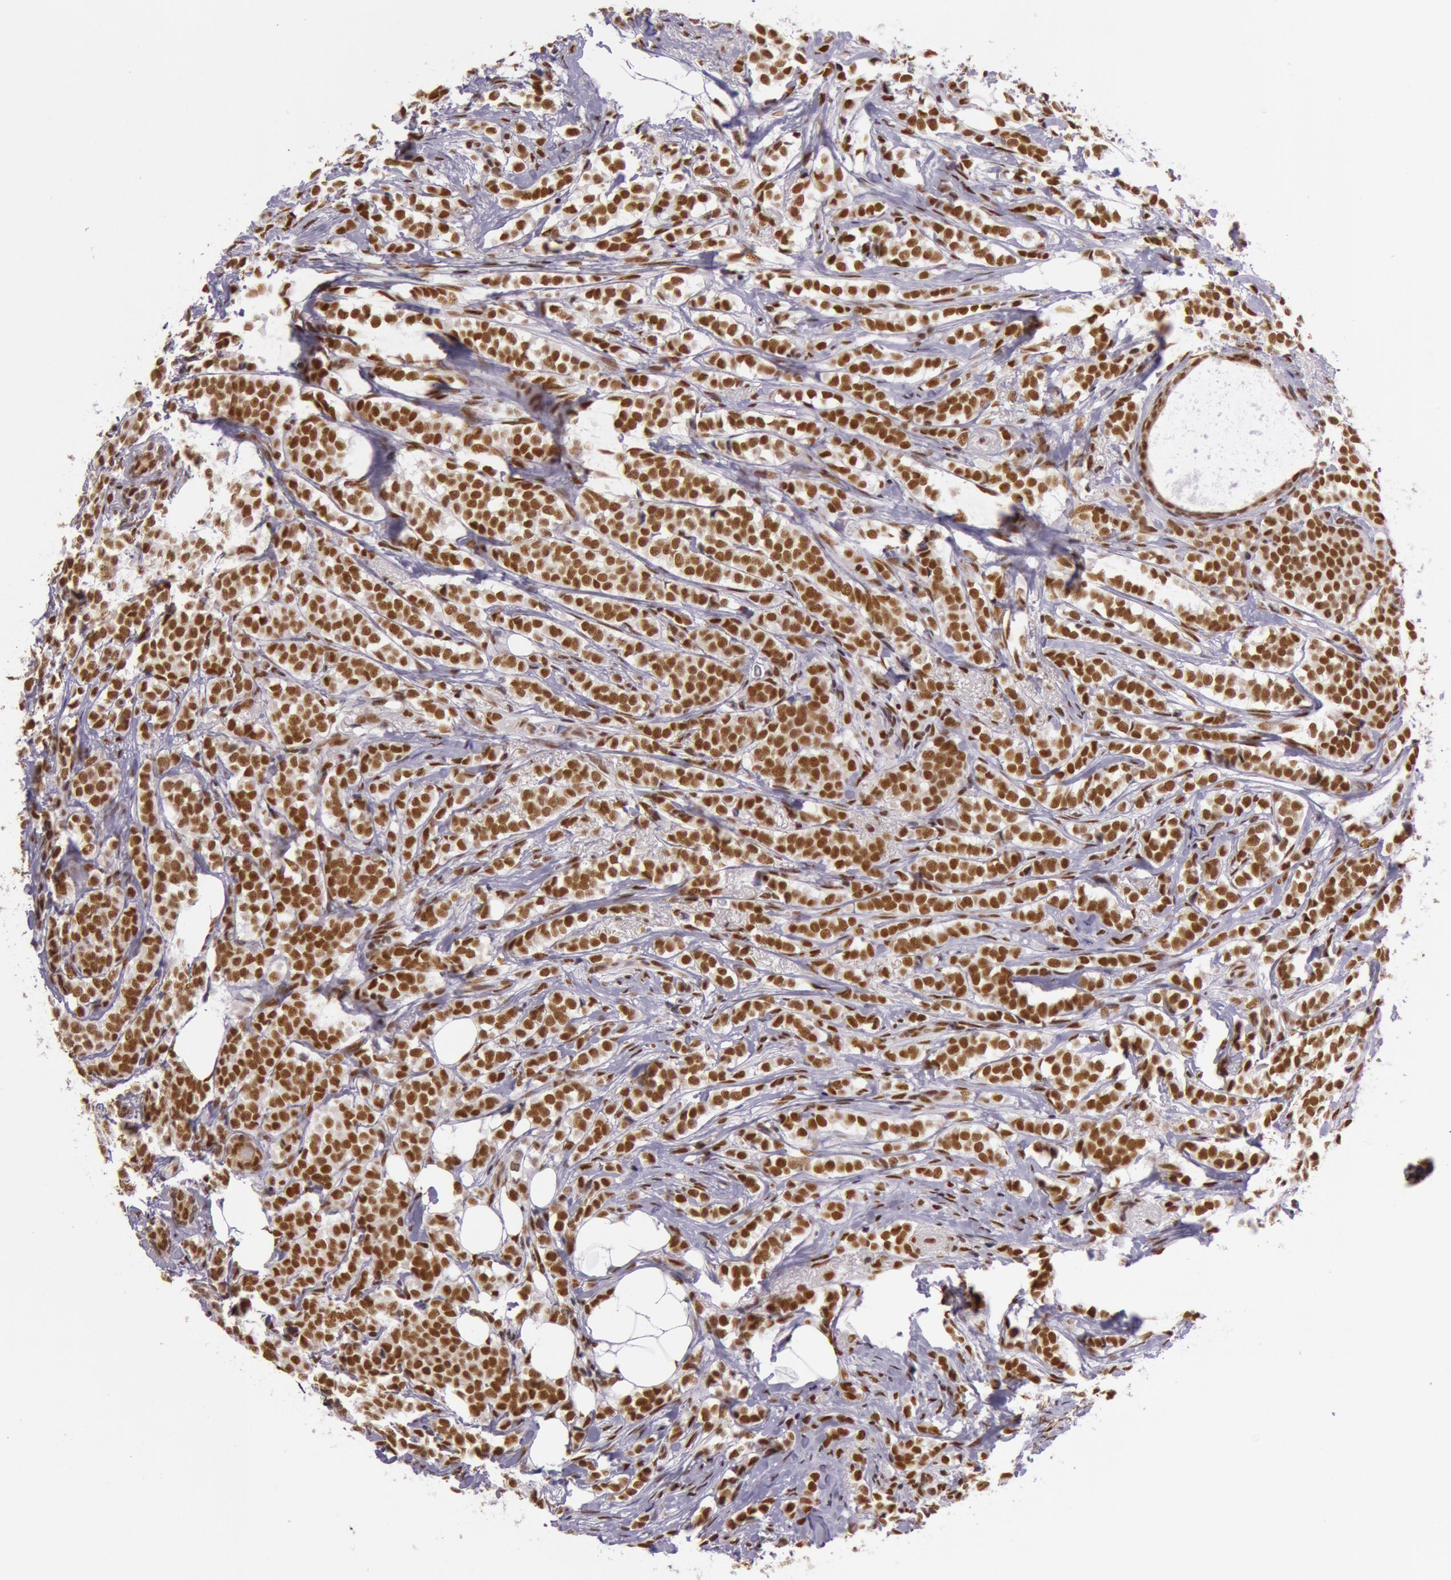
{"staining": {"intensity": "strong", "quantity": ">75%", "location": "nuclear"}, "tissue": "breast cancer", "cell_type": "Tumor cells", "image_type": "cancer", "snomed": [{"axis": "morphology", "description": "Lobular carcinoma"}, {"axis": "topography", "description": "Breast"}], "caption": "Immunohistochemical staining of human breast cancer (lobular carcinoma) shows high levels of strong nuclear protein staining in about >75% of tumor cells.", "gene": "NBN", "patient": {"sex": "female", "age": 56}}